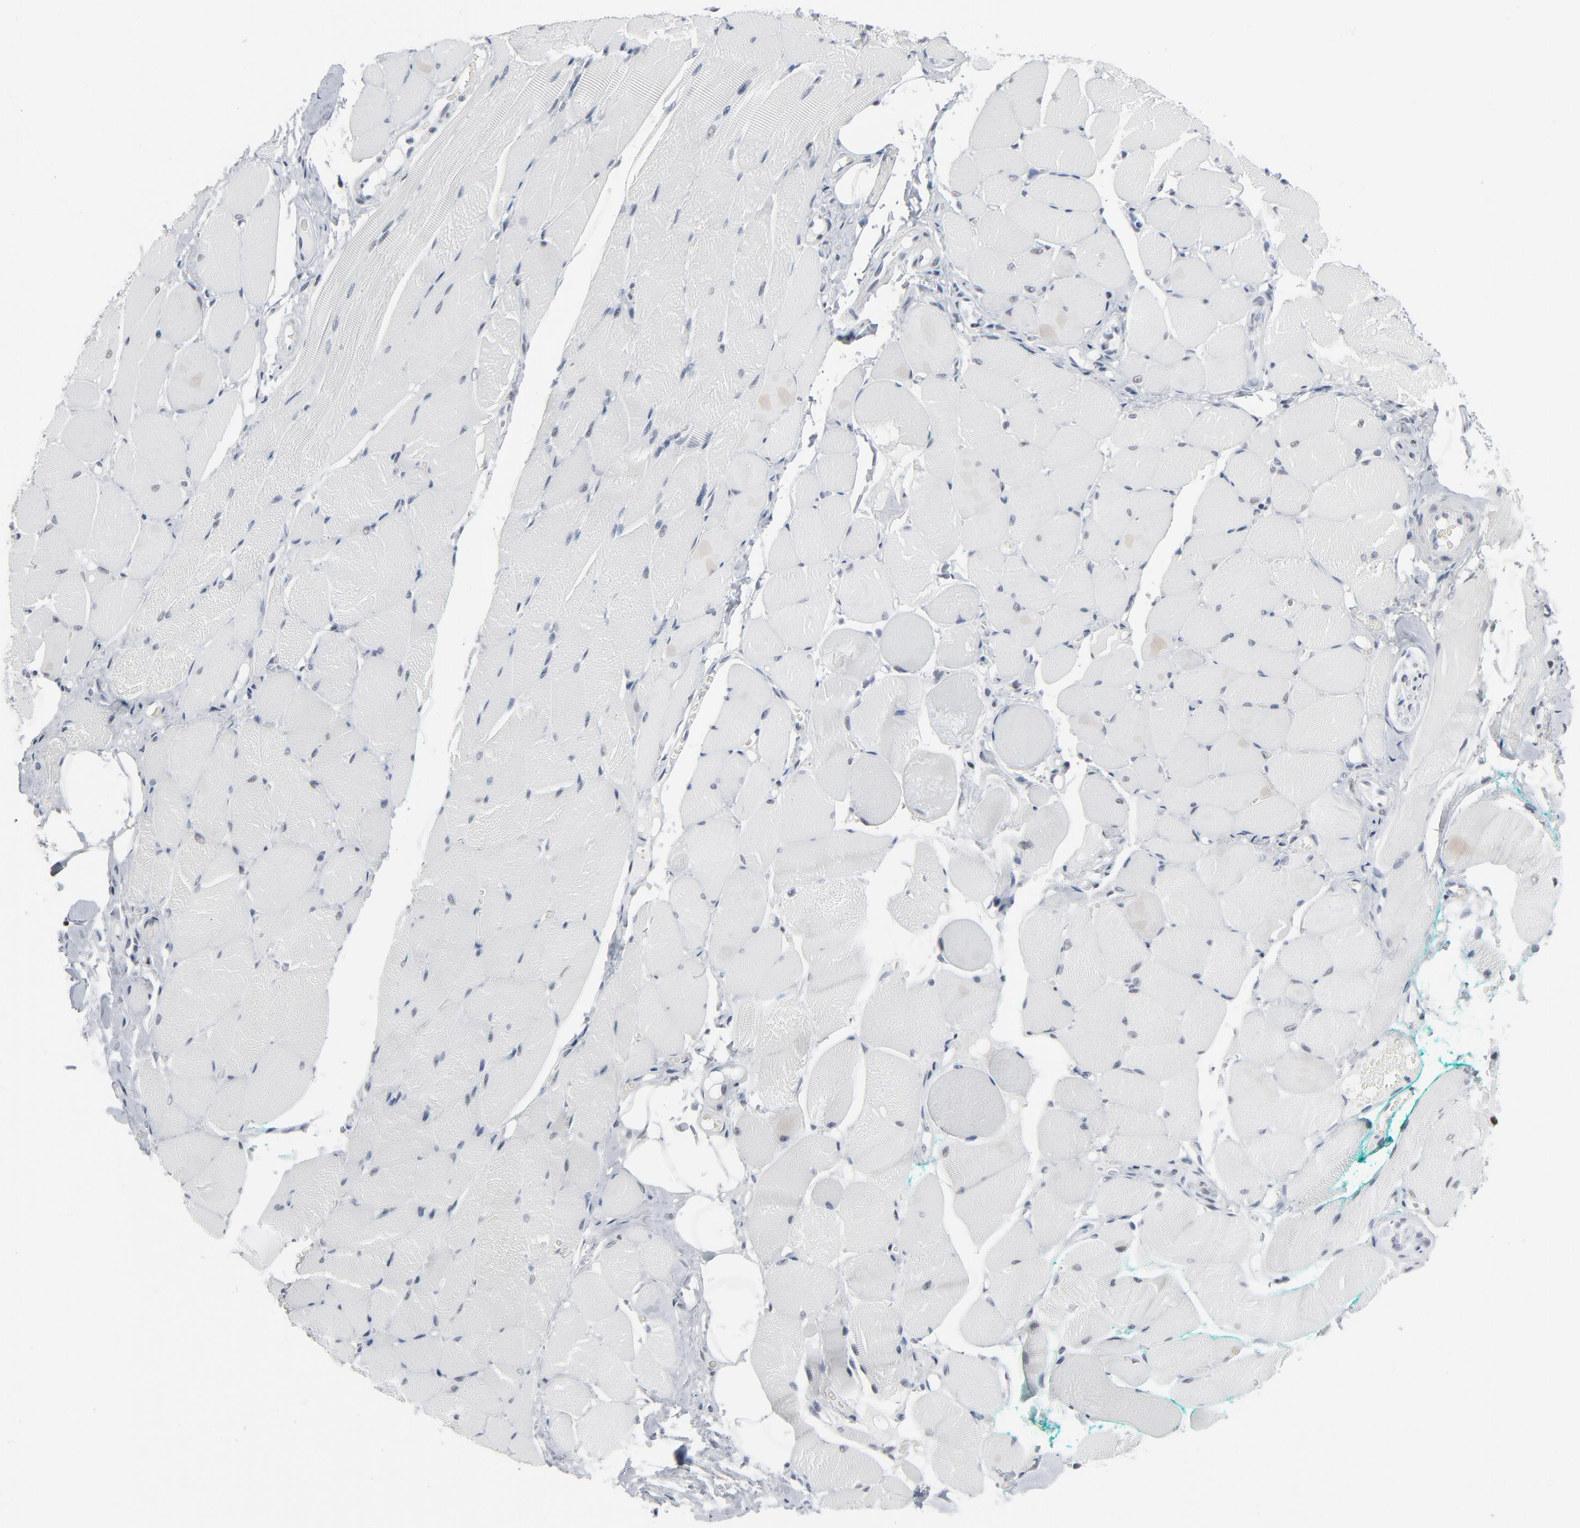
{"staining": {"intensity": "weak", "quantity": "25%-75%", "location": "nuclear"}, "tissue": "skeletal muscle", "cell_type": "Myocytes", "image_type": "normal", "snomed": [{"axis": "morphology", "description": "Normal tissue, NOS"}, {"axis": "topography", "description": "Skeletal muscle"}, {"axis": "topography", "description": "Peripheral nerve tissue"}], "caption": "This histopathology image displays immunohistochemistry (IHC) staining of benign human skeletal muscle, with low weak nuclear expression in approximately 25%-75% of myocytes.", "gene": "SIRT1", "patient": {"sex": "female", "age": 84}}